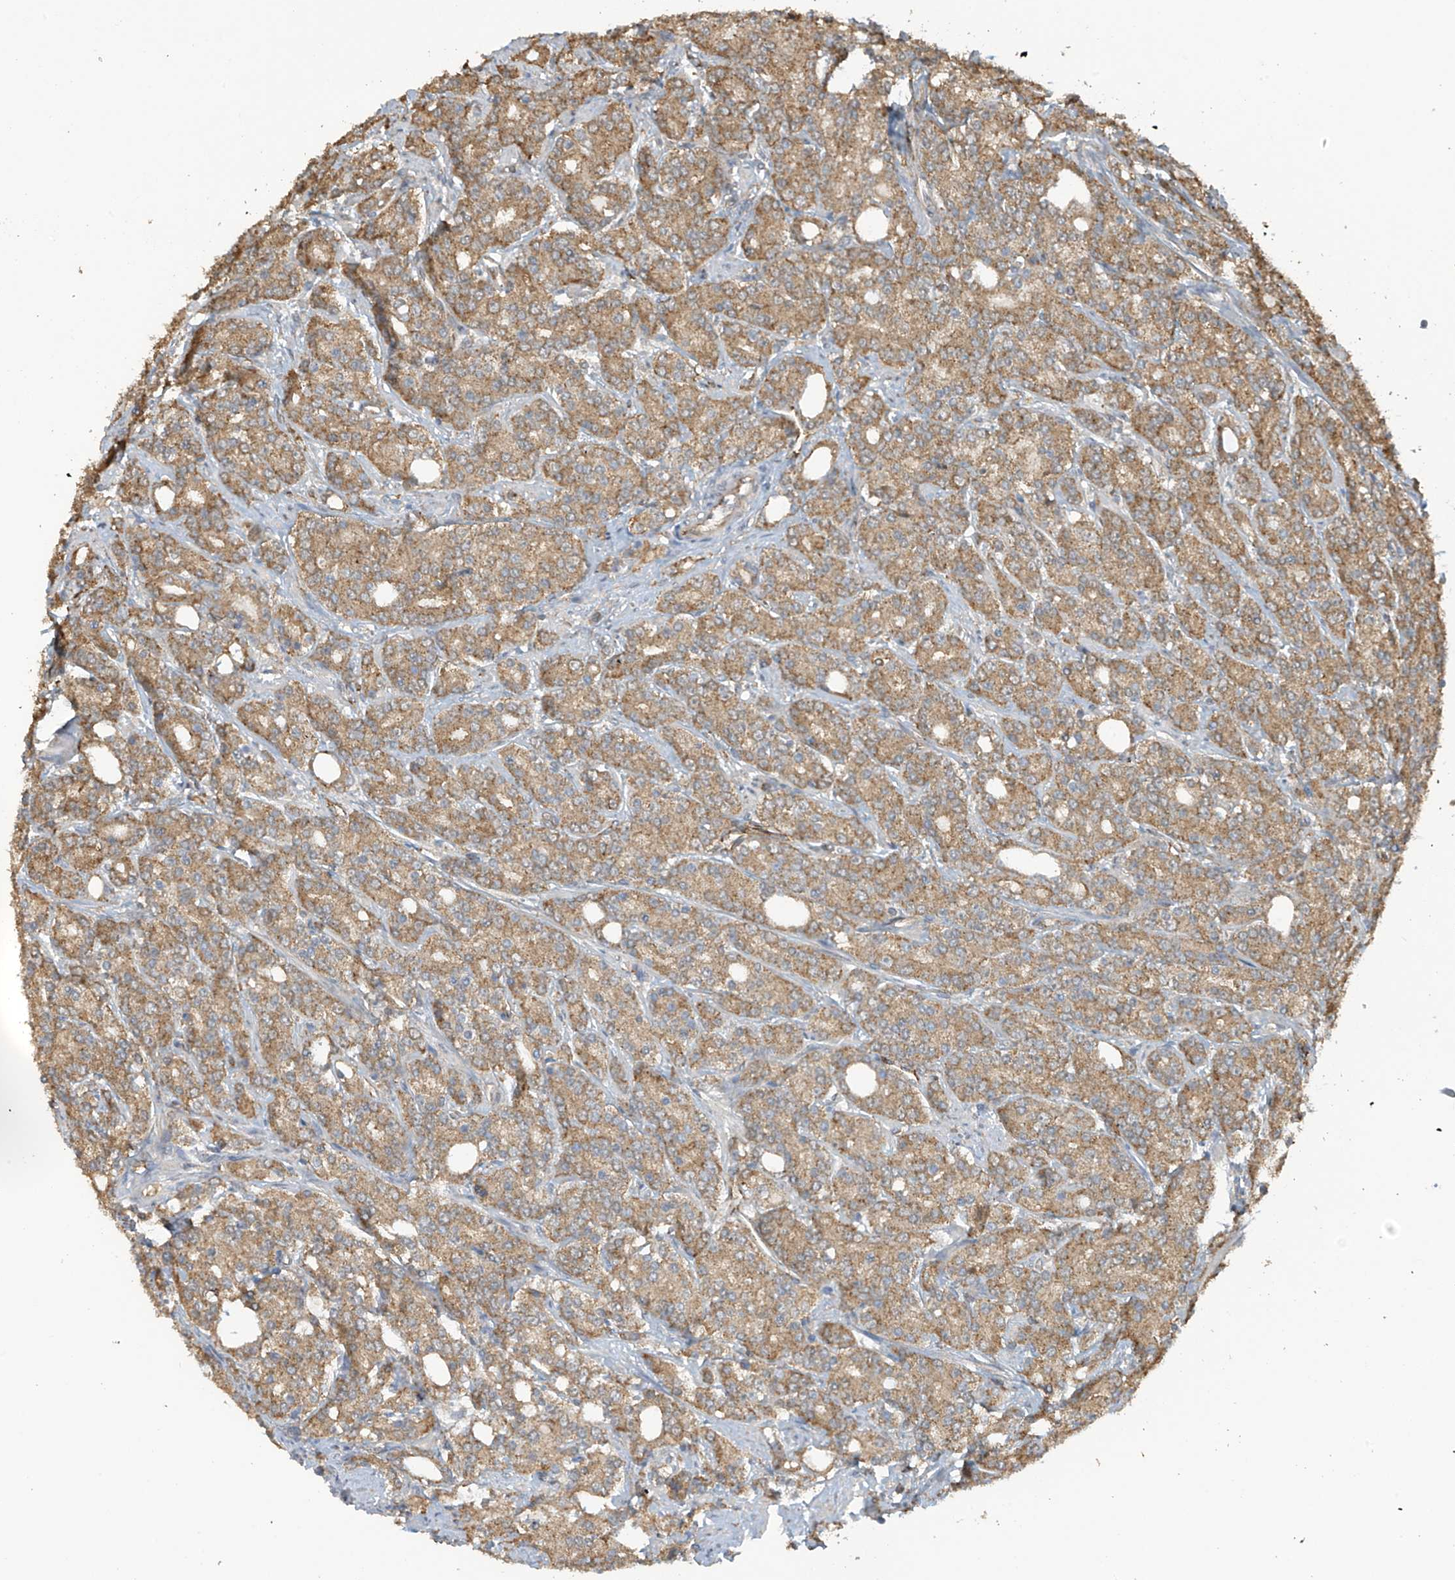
{"staining": {"intensity": "moderate", "quantity": ">75%", "location": "cytoplasmic/membranous"}, "tissue": "prostate cancer", "cell_type": "Tumor cells", "image_type": "cancer", "snomed": [{"axis": "morphology", "description": "Adenocarcinoma, High grade"}, {"axis": "topography", "description": "Prostate"}], "caption": "High-power microscopy captured an IHC histopathology image of prostate high-grade adenocarcinoma, revealing moderate cytoplasmic/membranous positivity in about >75% of tumor cells.", "gene": "COX10", "patient": {"sex": "male", "age": 62}}